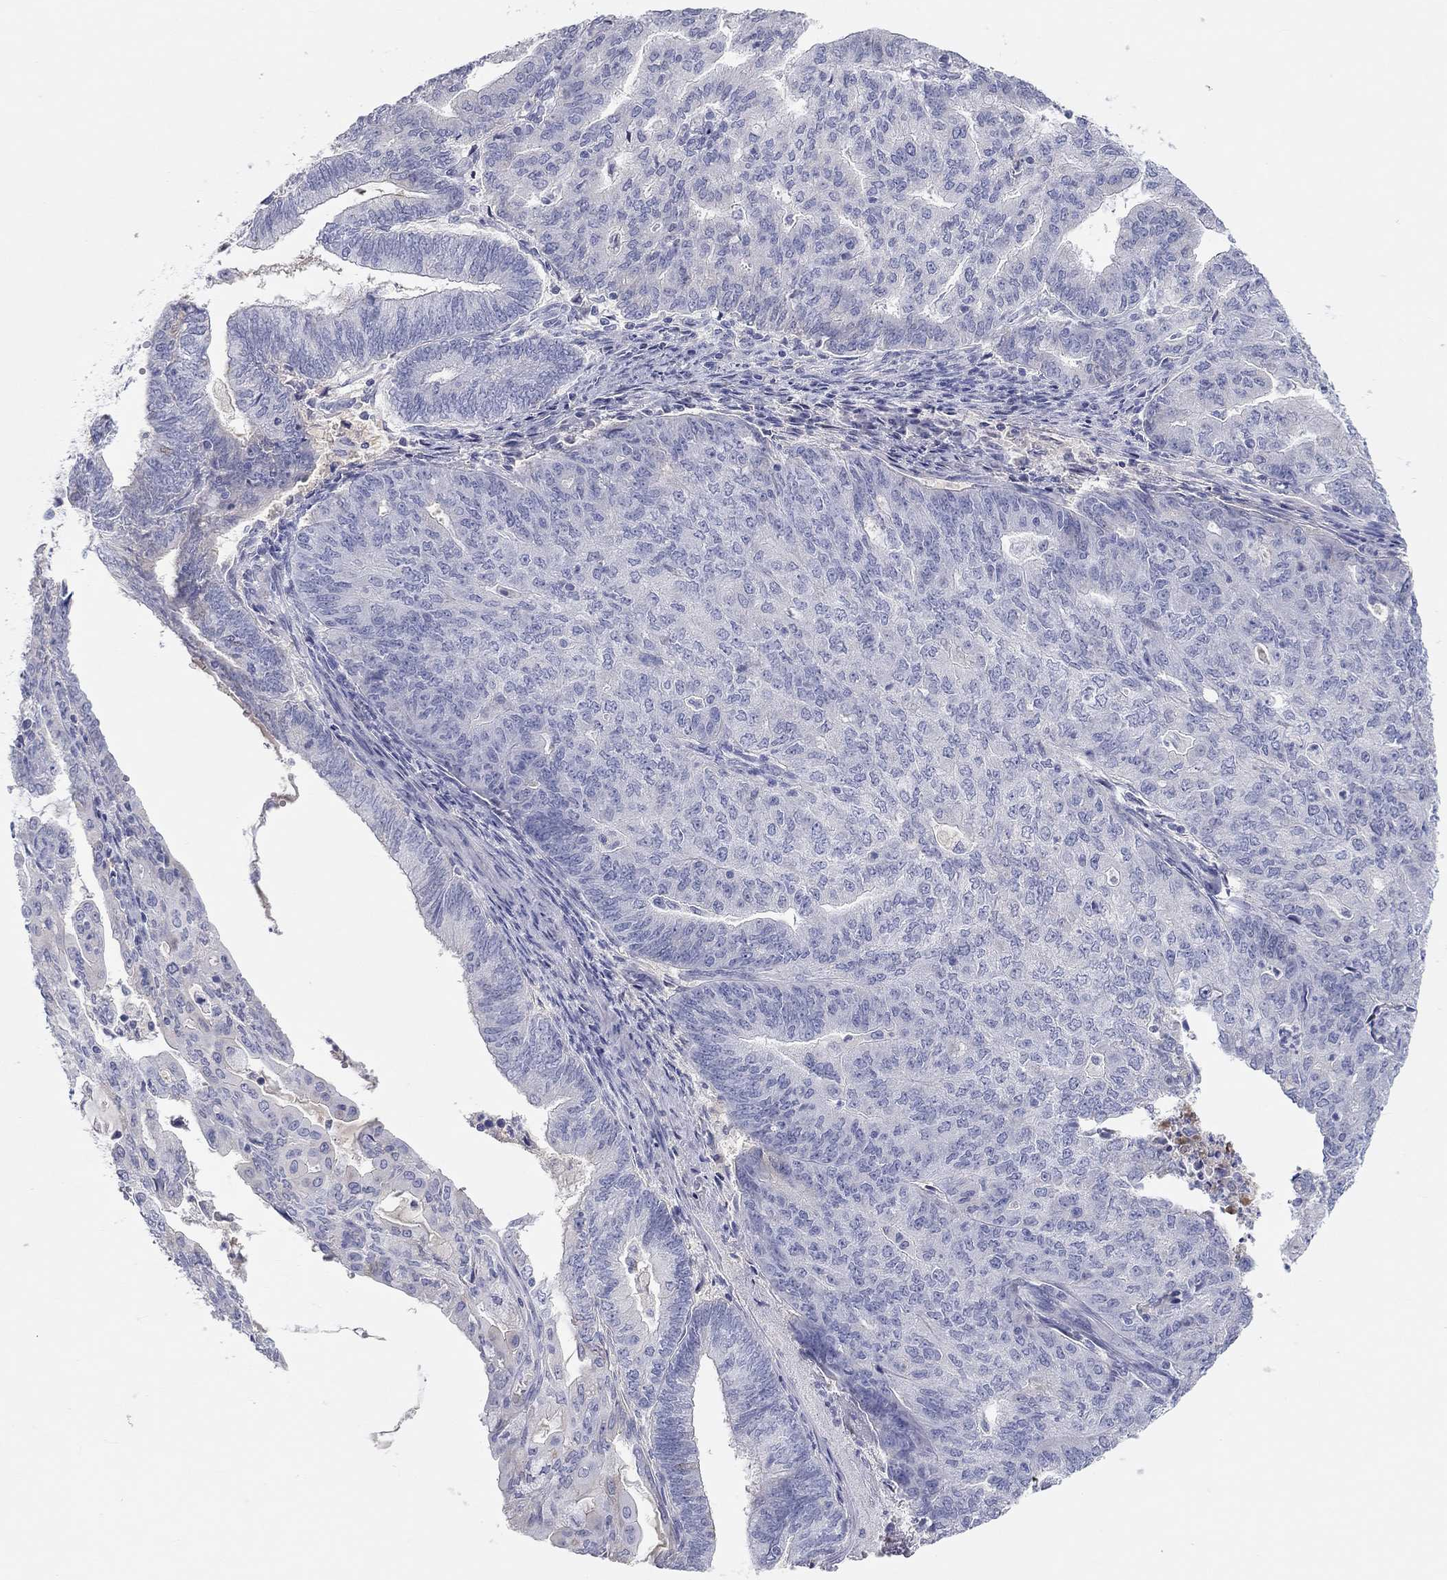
{"staining": {"intensity": "negative", "quantity": "none", "location": "none"}, "tissue": "endometrial cancer", "cell_type": "Tumor cells", "image_type": "cancer", "snomed": [{"axis": "morphology", "description": "Adenocarcinoma, NOS"}, {"axis": "topography", "description": "Endometrium"}], "caption": "High power microscopy micrograph of an IHC micrograph of endometrial cancer, revealing no significant expression in tumor cells.", "gene": "ST7L", "patient": {"sex": "female", "age": 82}}